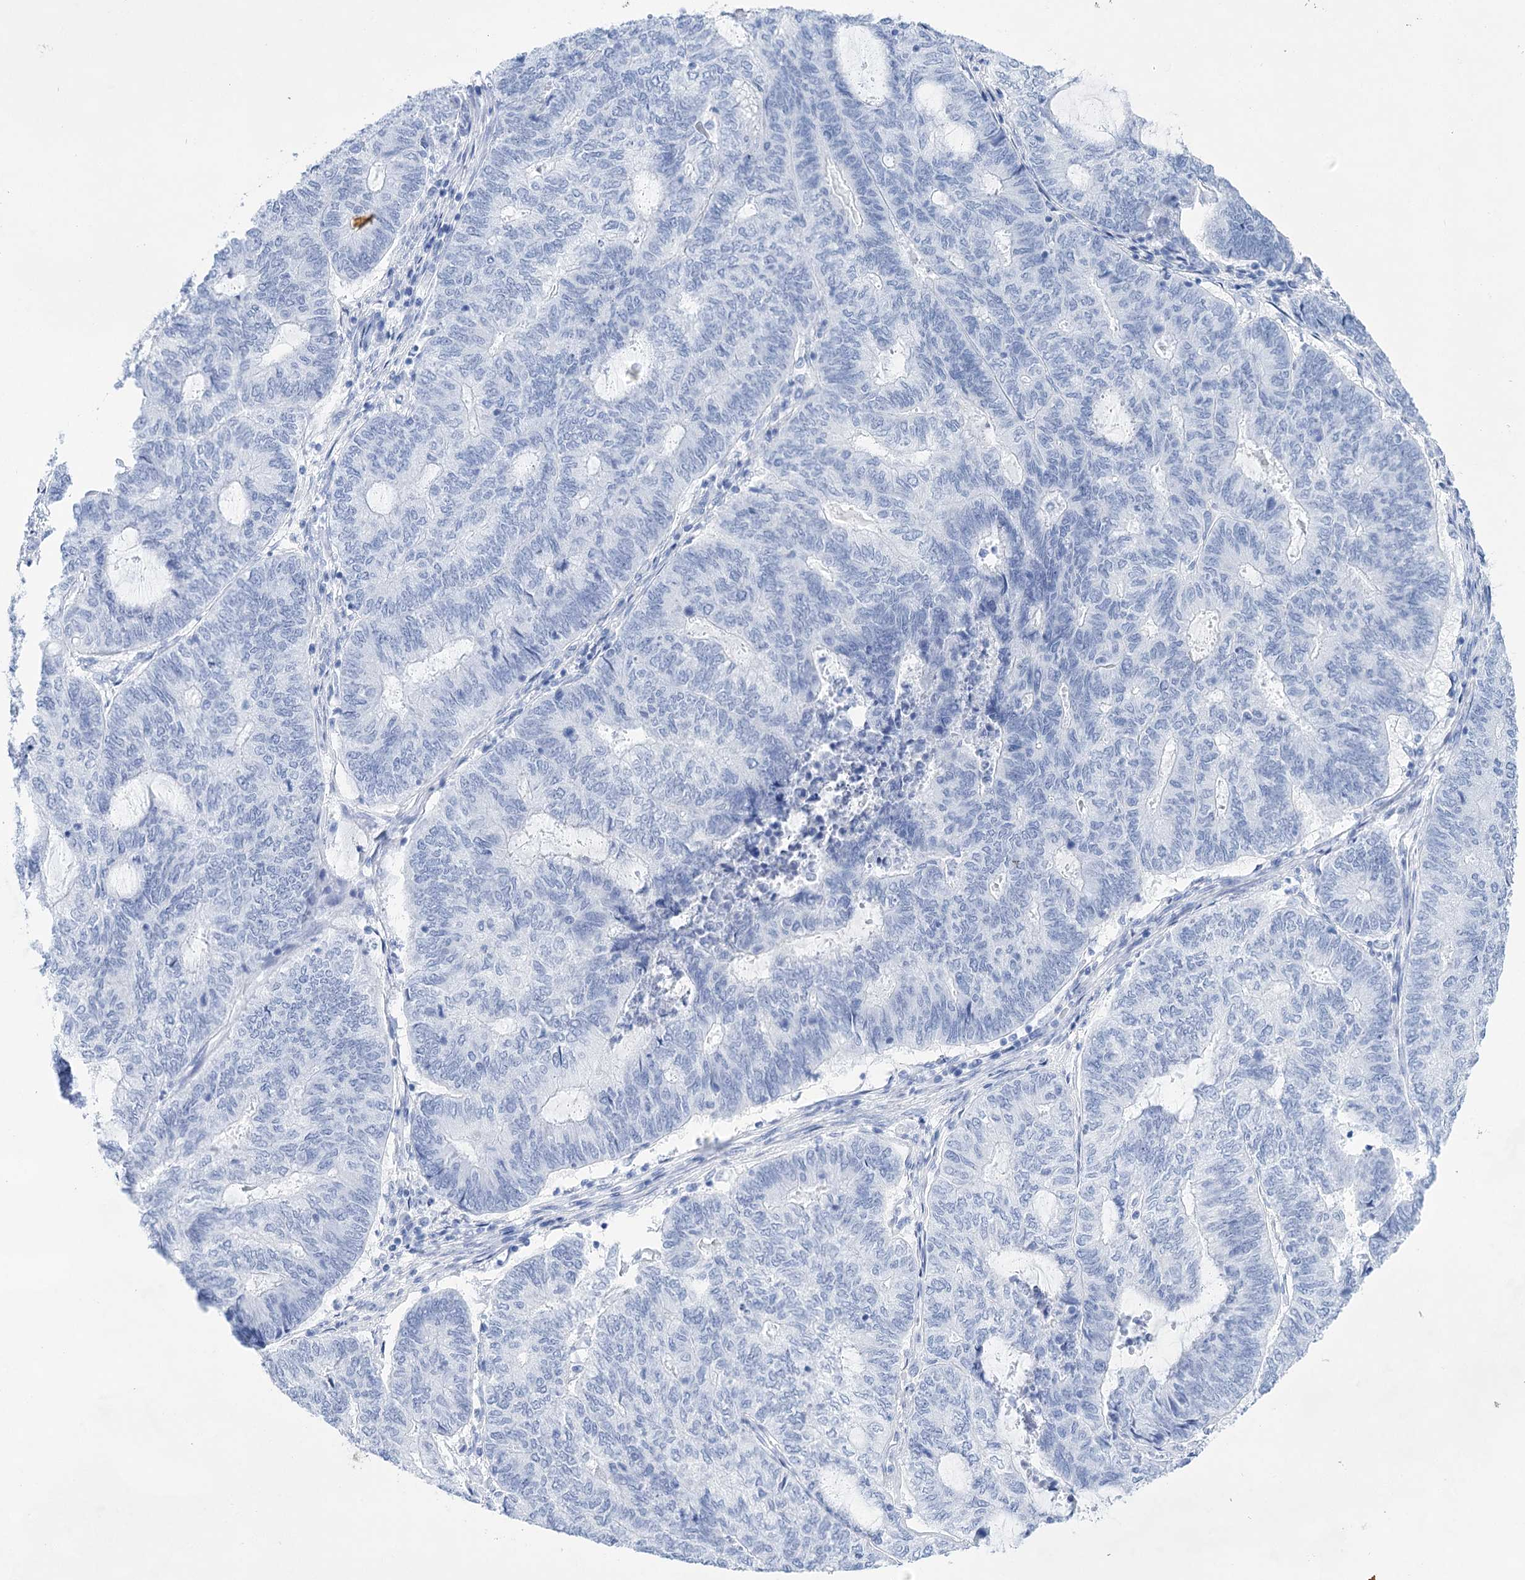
{"staining": {"intensity": "negative", "quantity": "none", "location": "none"}, "tissue": "endometrial cancer", "cell_type": "Tumor cells", "image_type": "cancer", "snomed": [{"axis": "morphology", "description": "Adenocarcinoma, NOS"}, {"axis": "topography", "description": "Uterus"}, {"axis": "topography", "description": "Endometrium"}], "caption": "Endometrial adenocarcinoma was stained to show a protein in brown. There is no significant expression in tumor cells. (Immunohistochemistry, brightfield microscopy, high magnification).", "gene": "LALBA", "patient": {"sex": "female", "age": 70}}